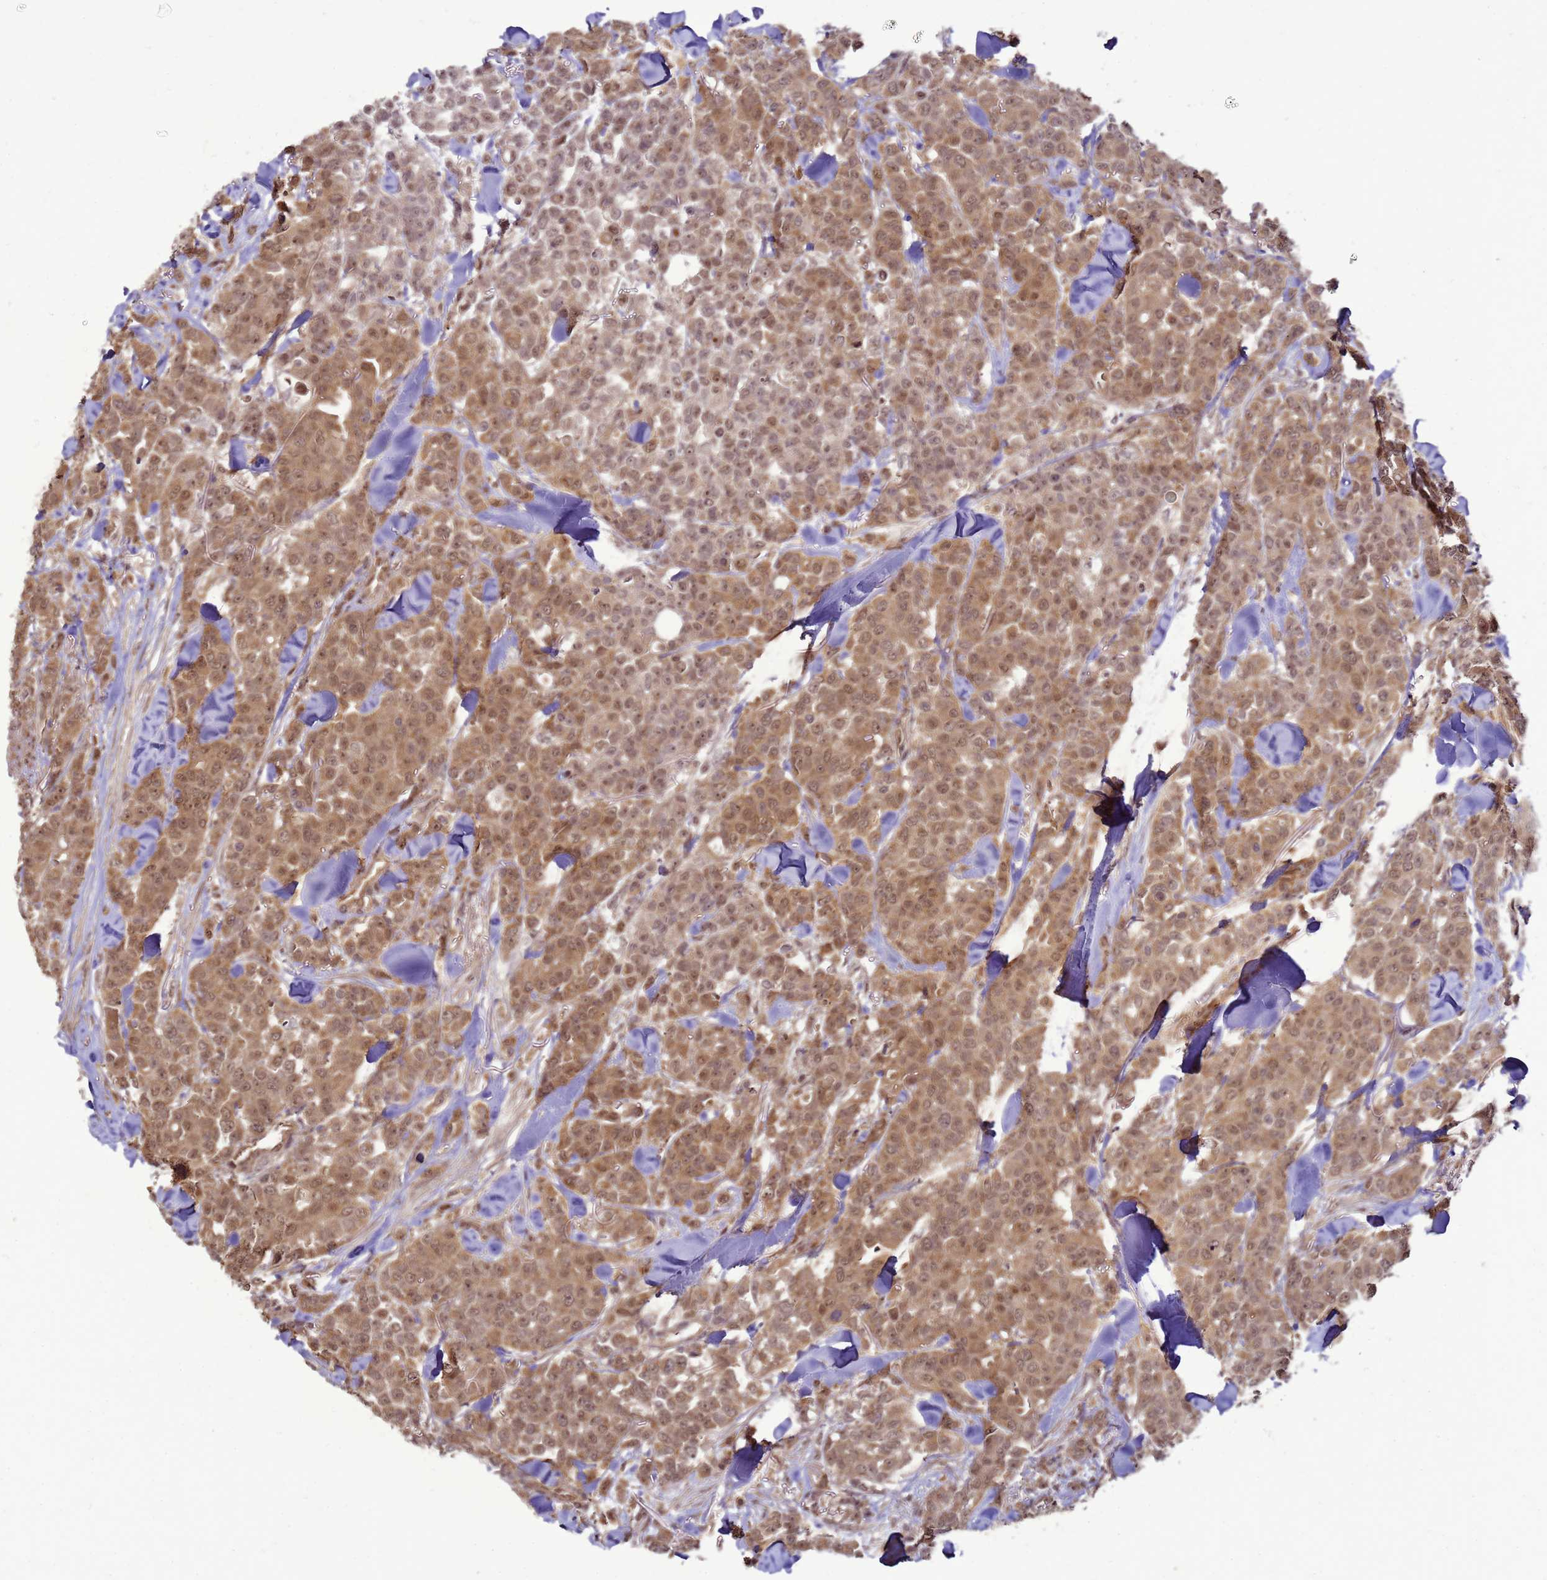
{"staining": {"intensity": "moderate", "quantity": ">75%", "location": "cytoplasmic/membranous,nuclear"}, "tissue": "breast cancer", "cell_type": "Tumor cells", "image_type": "cancer", "snomed": [{"axis": "morphology", "description": "Lobular carcinoma"}, {"axis": "topography", "description": "Breast"}], "caption": "Protein expression analysis of human breast cancer (lobular carcinoma) reveals moderate cytoplasmic/membranous and nuclear staining in about >75% of tumor cells. The staining is performed using DAB brown chromogen to label protein expression. The nuclei are counter-stained blue using hematoxylin.", "gene": "CRBN", "patient": {"sex": "female", "age": 91}}